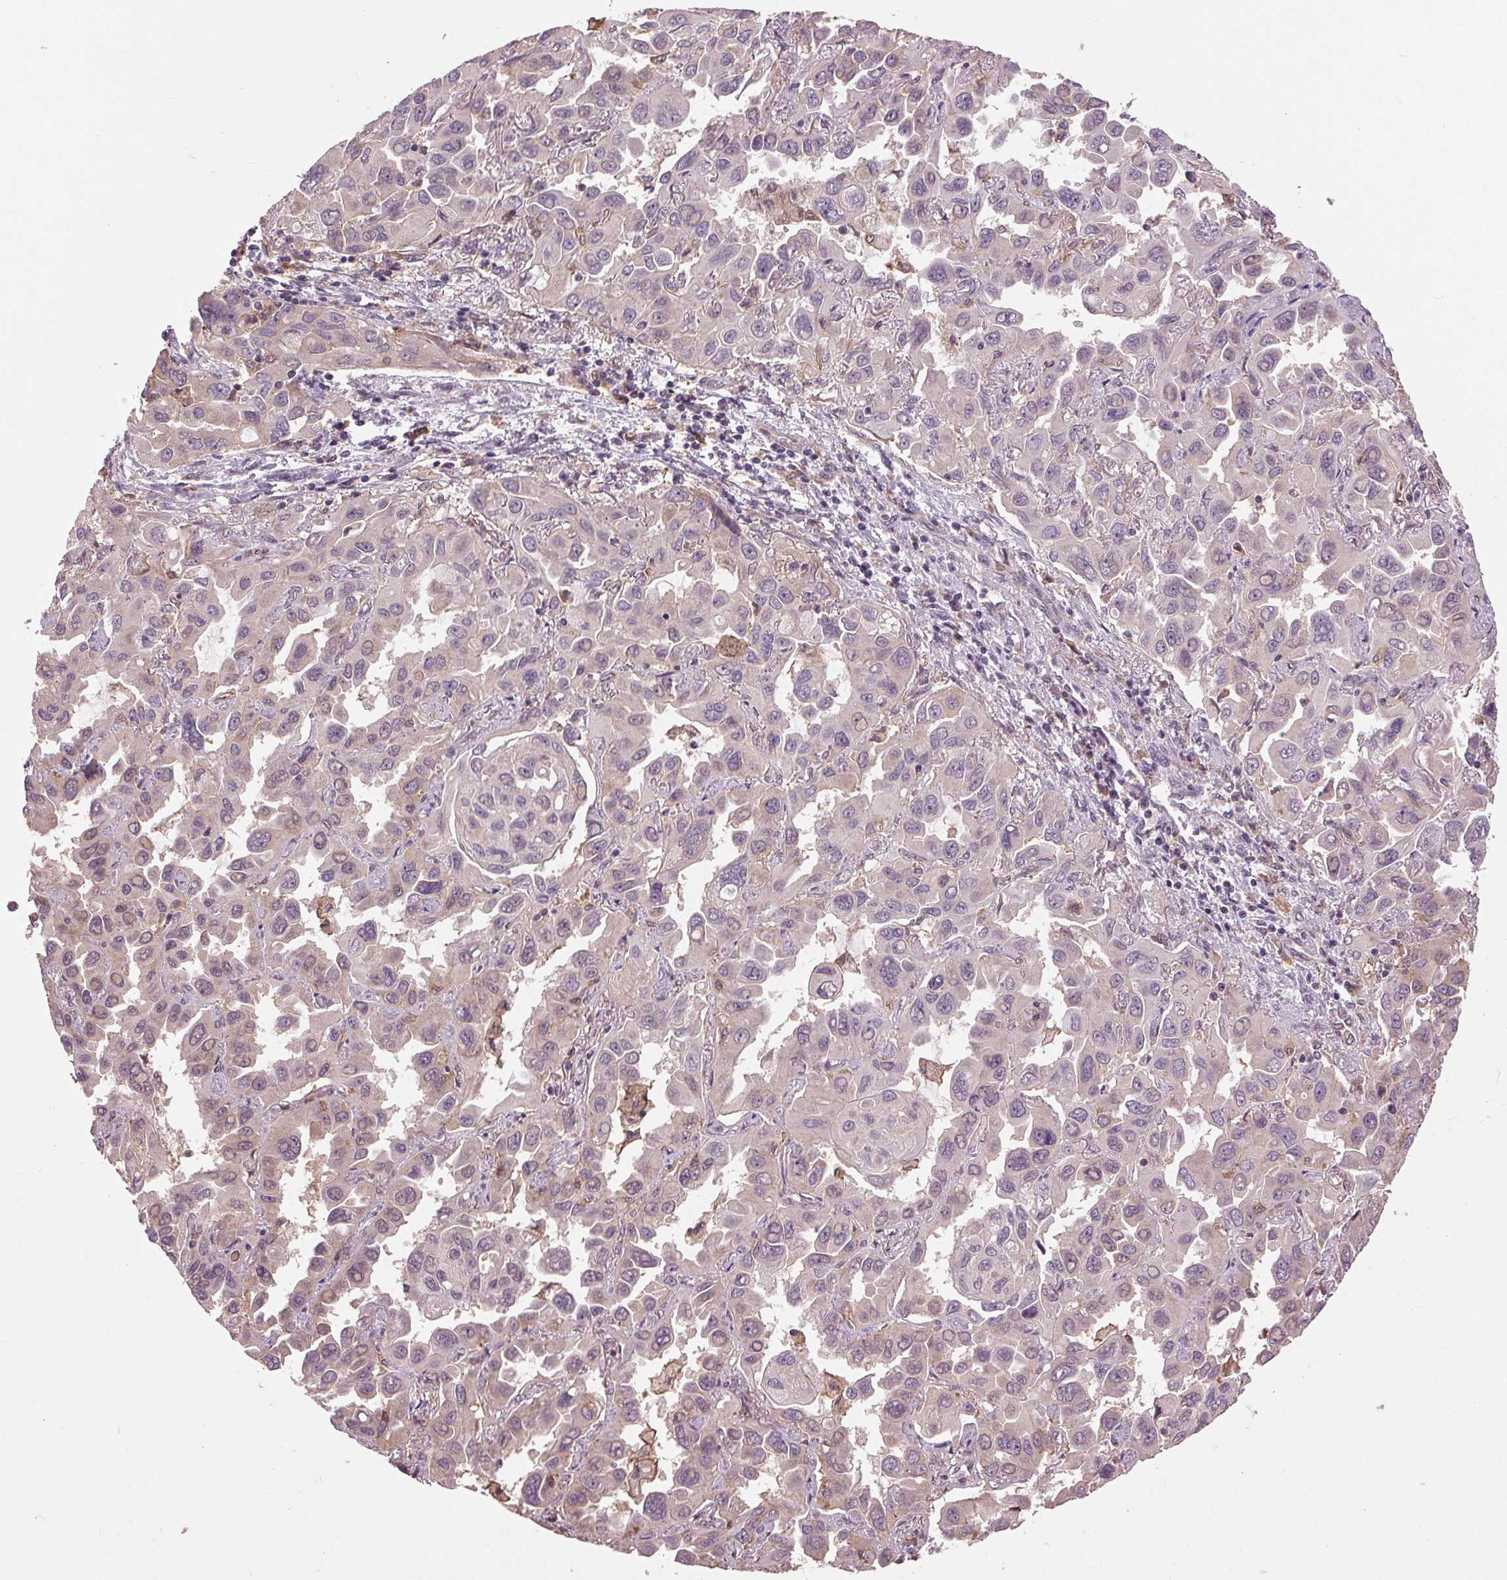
{"staining": {"intensity": "weak", "quantity": "<25%", "location": "cytoplasmic/membranous"}, "tissue": "lung cancer", "cell_type": "Tumor cells", "image_type": "cancer", "snomed": [{"axis": "morphology", "description": "Adenocarcinoma, NOS"}, {"axis": "topography", "description": "Lung"}], "caption": "High power microscopy image of an immunohistochemistry micrograph of lung cancer (adenocarcinoma), revealing no significant expression in tumor cells.", "gene": "BSDC1", "patient": {"sex": "male", "age": 64}}